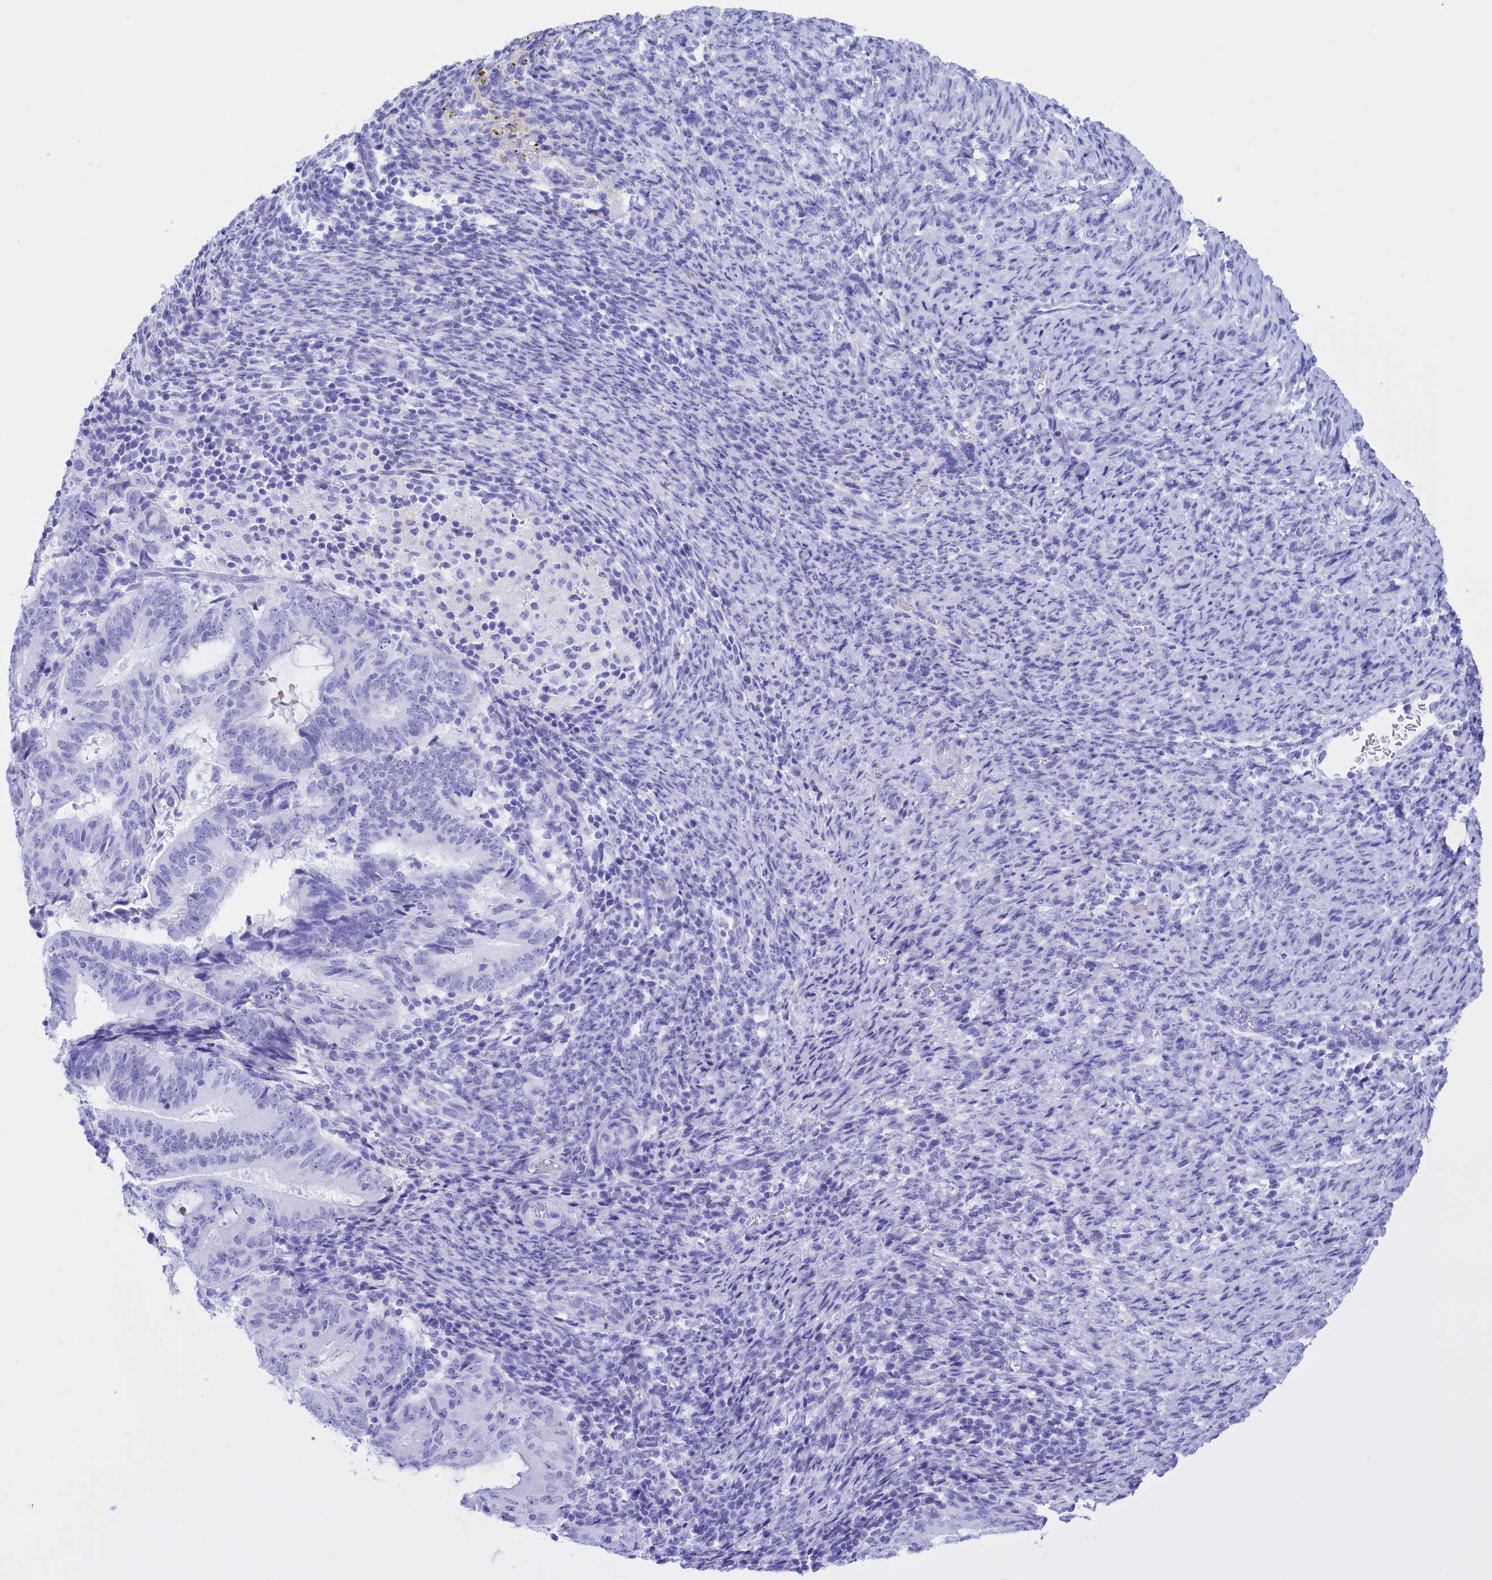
{"staining": {"intensity": "negative", "quantity": "none", "location": "none"}, "tissue": "endometrial cancer", "cell_type": "Tumor cells", "image_type": "cancer", "snomed": [{"axis": "morphology", "description": "Adenocarcinoma, NOS"}, {"axis": "topography", "description": "Endometrium"}], "caption": "Immunohistochemical staining of endometrial cancer demonstrates no significant expression in tumor cells.", "gene": "BRI3", "patient": {"sex": "female", "age": 70}}